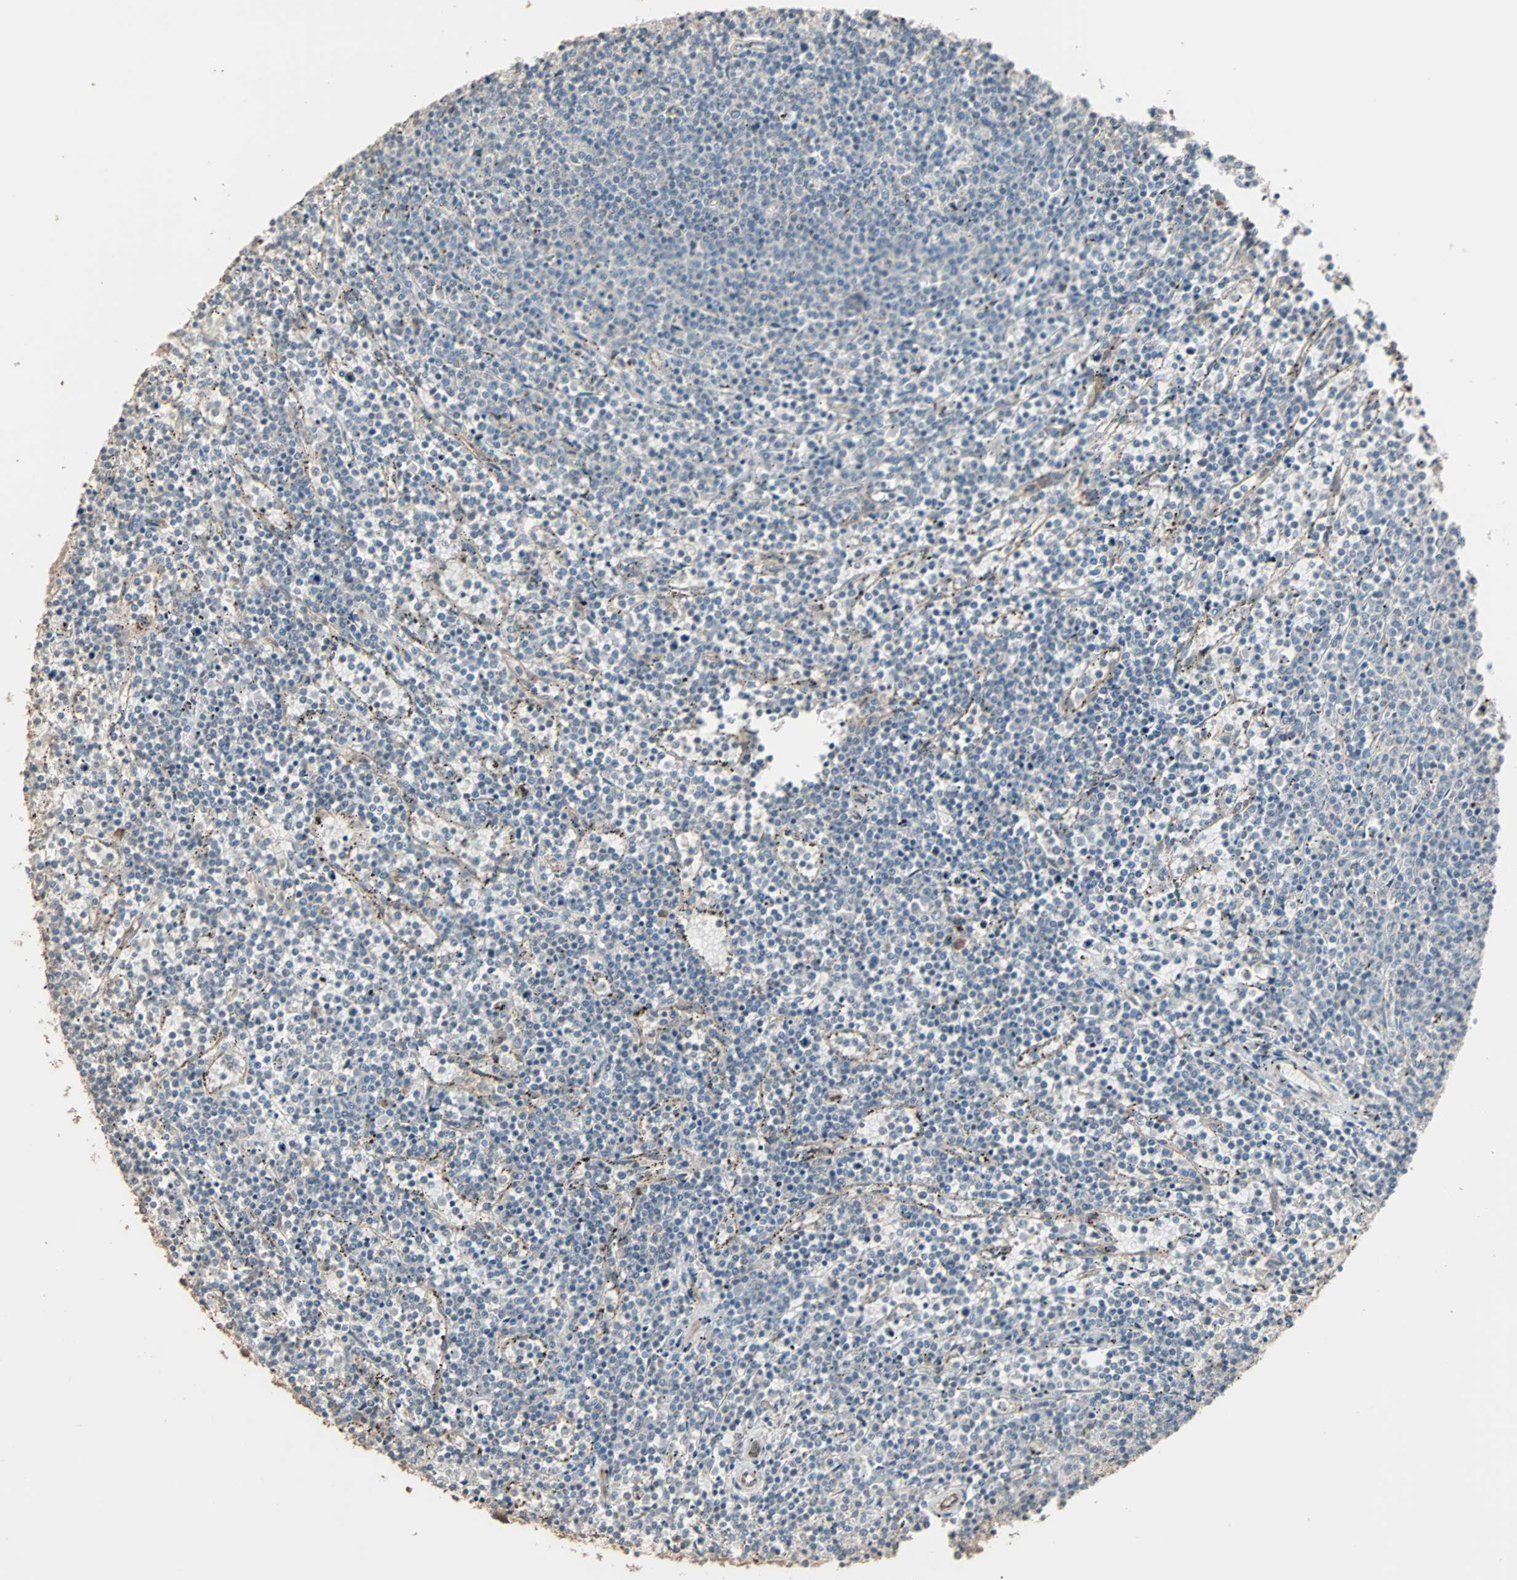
{"staining": {"intensity": "negative", "quantity": "none", "location": "none"}, "tissue": "lymphoma", "cell_type": "Tumor cells", "image_type": "cancer", "snomed": [{"axis": "morphology", "description": "Malignant lymphoma, non-Hodgkin's type, Low grade"}, {"axis": "topography", "description": "Spleen"}], "caption": "IHC micrograph of human malignant lymphoma, non-Hodgkin's type (low-grade) stained for a protein (brown), which demonstrates no expression in tumor cells.", "gene": "GALNT3", "patient": {"sex": "female", "age": 50}}